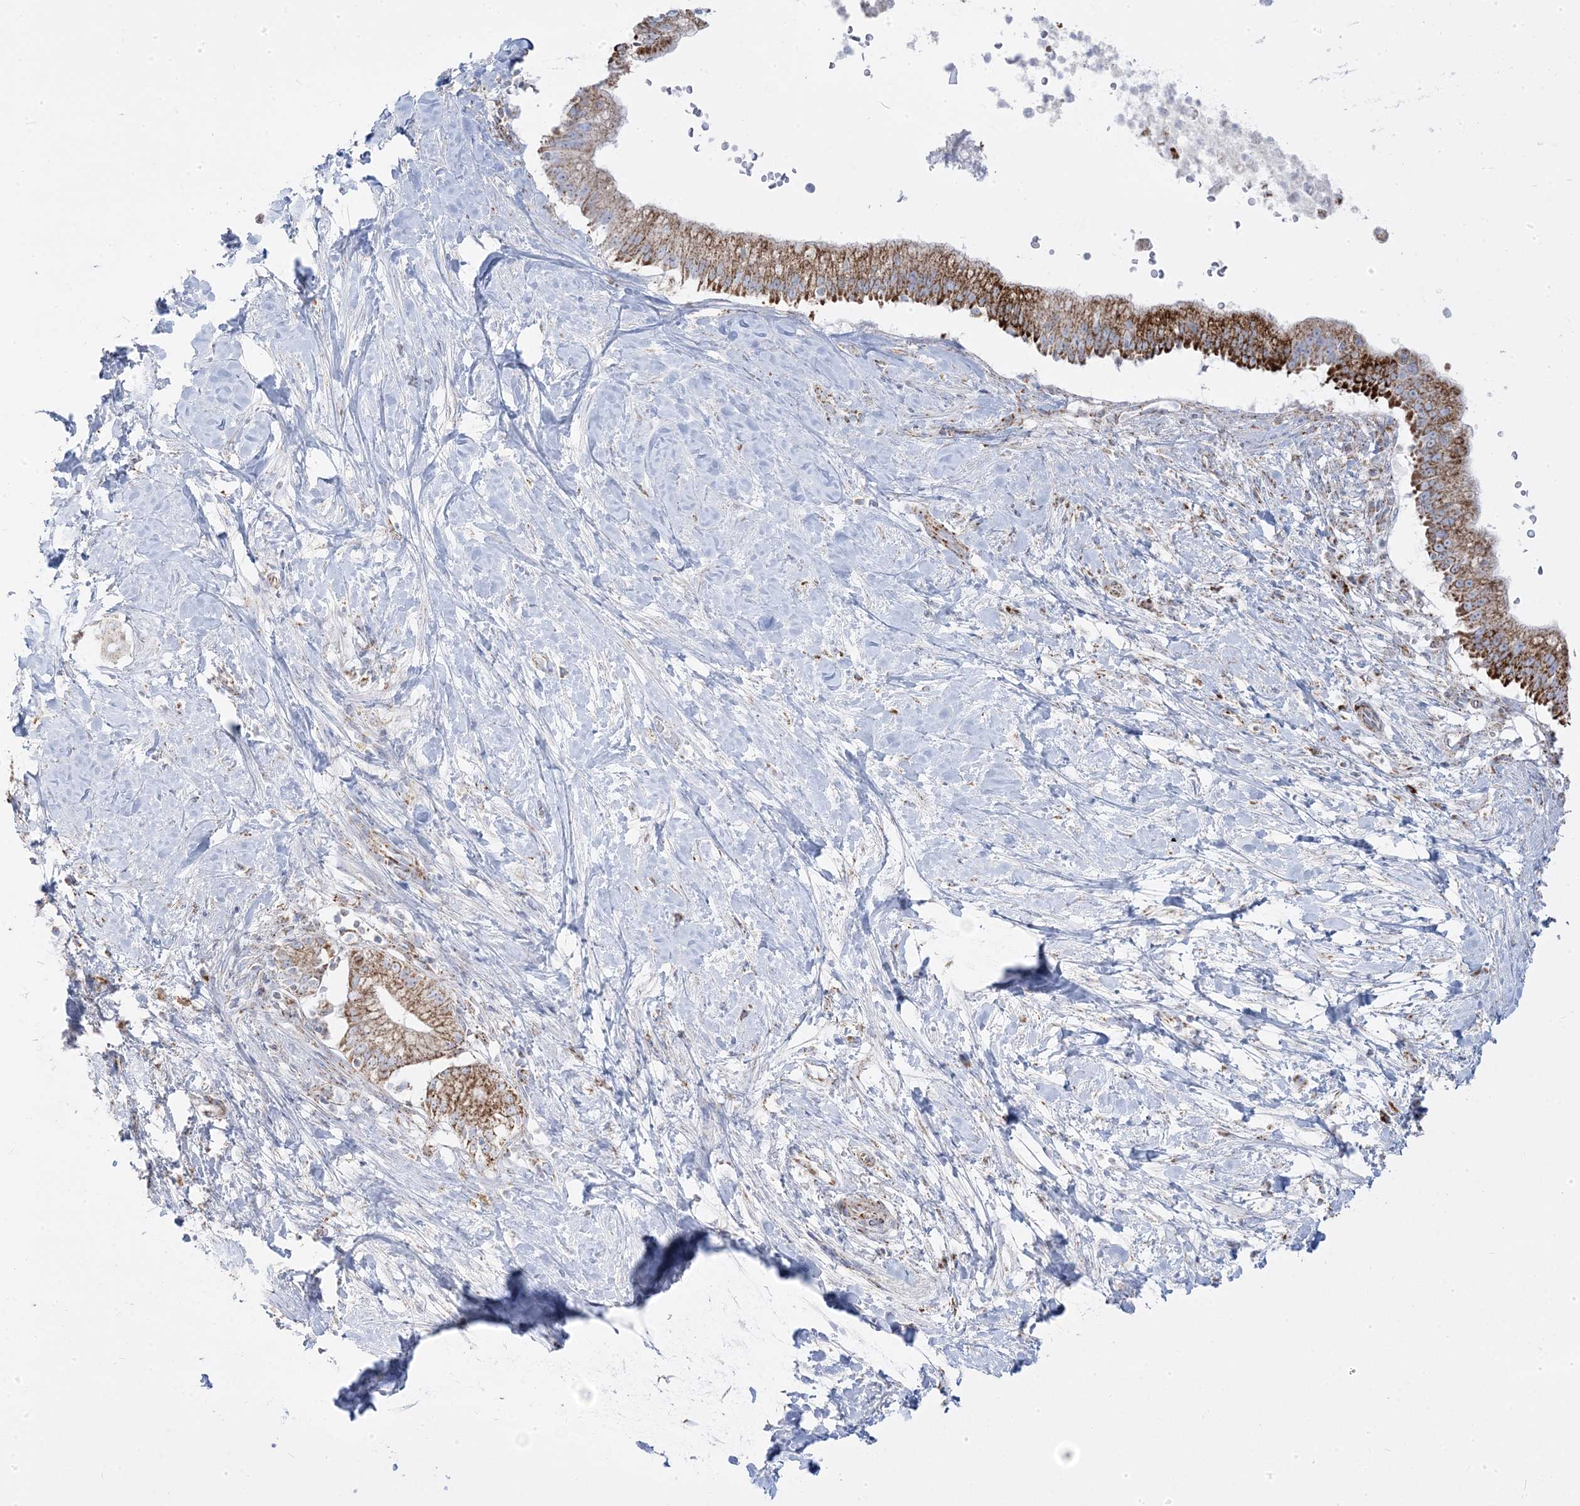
{"staining": {"intensity": "moderate", "quantity": ">75%", "location": "cytoplasmic/membranous"}, "tissue": "pancreatic cancer", "cell_type": "Tumor cells", "image_type": "cancer", "snomed": [{"axis": "morphology", "description": "Adenocarcinoma, NOS"}, {"axis": "topography", "description": "Pancreas"}], "caption": "Pancreatic adenocarcinoma tissue exhibits moderate cytoplasmic/membranous expression in about >75% of tumor cells, visualized by immunohistochemistry. (Stains: DAB (3,3'-diaminobenzidine) in brown, nuclei in blue, Microscopy: brightfield microscopy at high magnification).", "gene": "PCCB", "patient": {"sex": "male", "age": 68}}